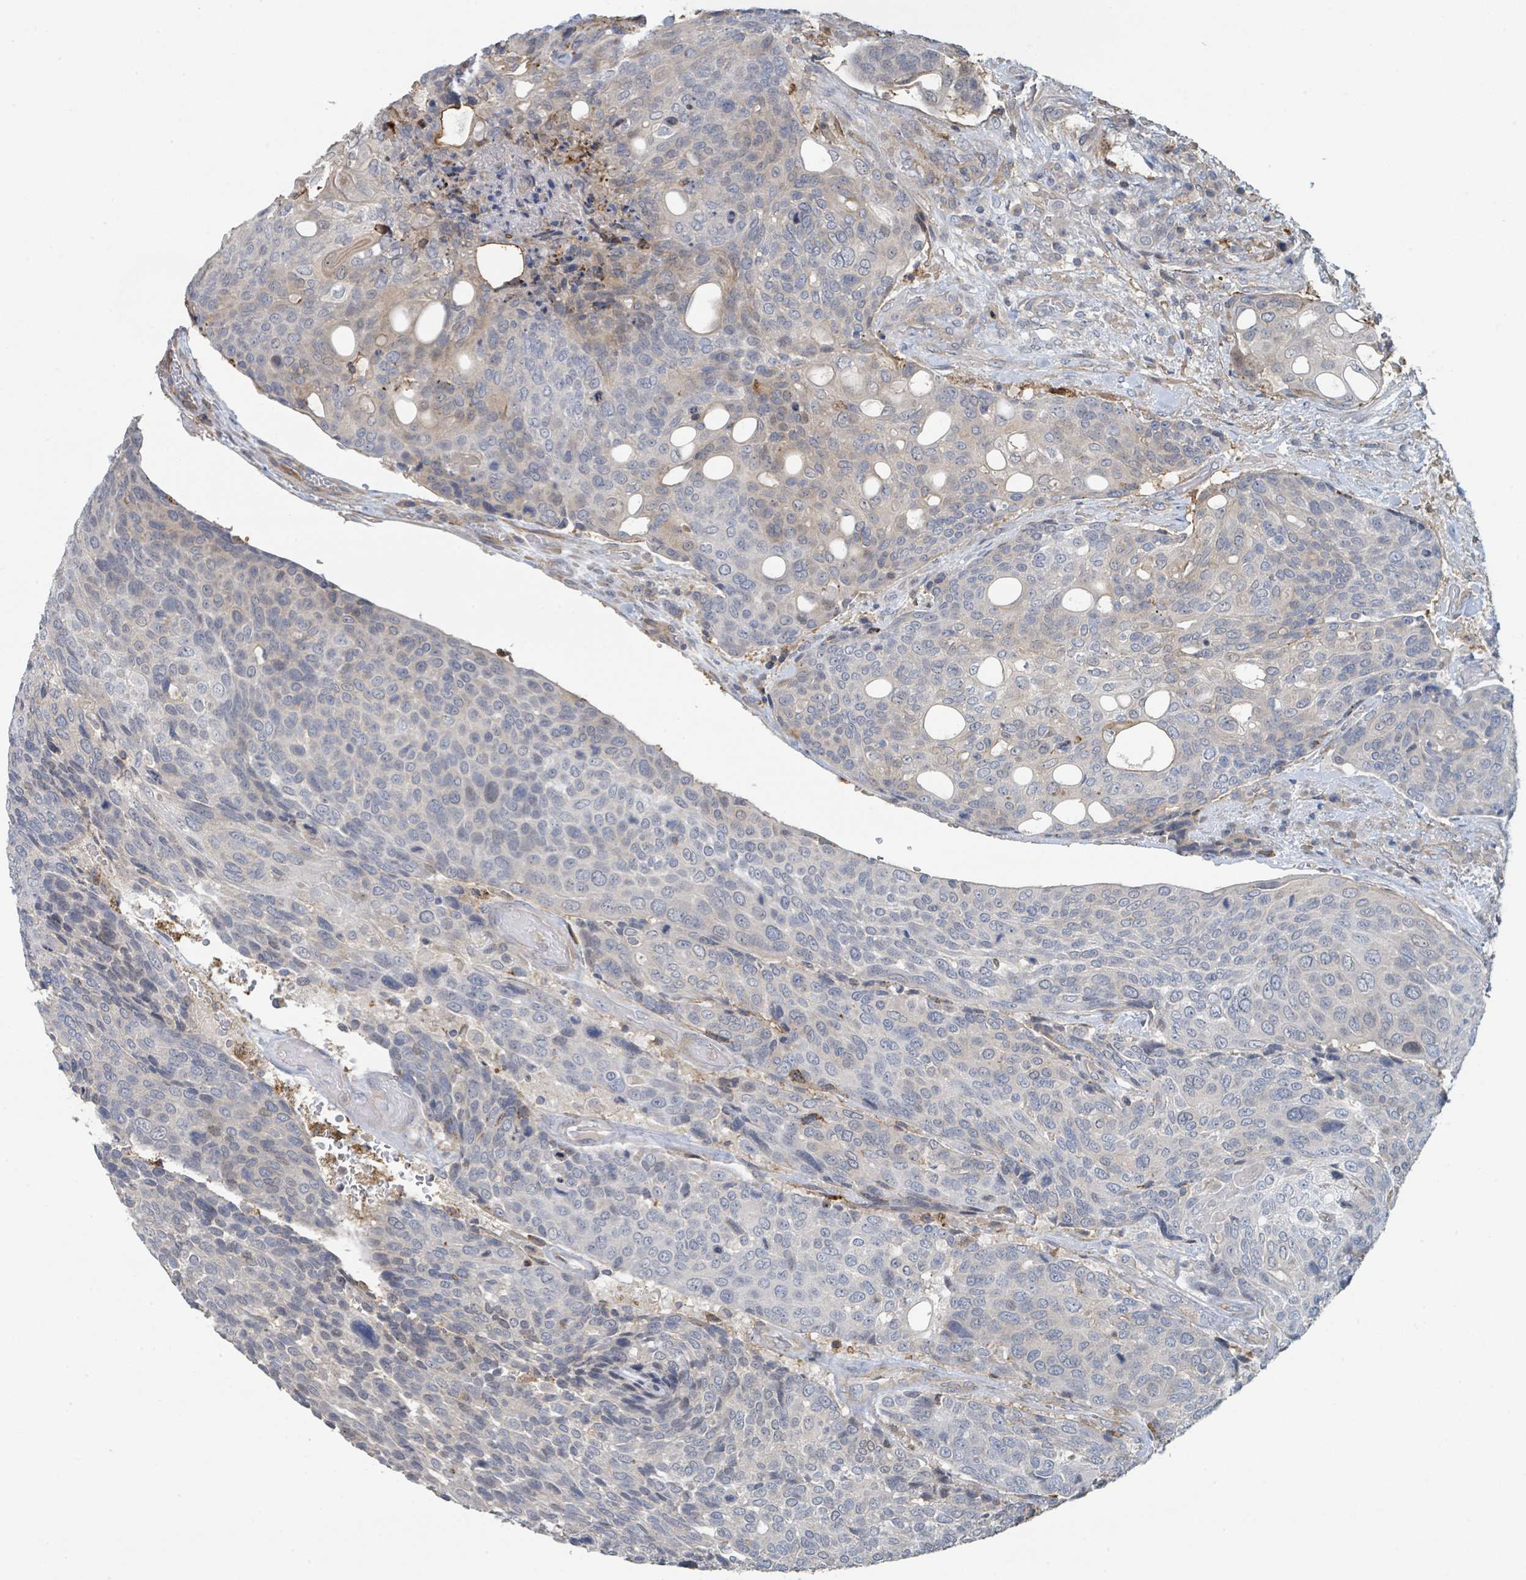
{"staining": {"intensity": "negative", "quantity": "none", "location": "none"}, "tissue": "urothelial cancer", "cell_type": "Tumor cells", "image_type": "cancer", "snomed": [{"axis": "morphology", "description": "Urothelial carcinoma, High grade"}, {"axis": "topography", "description": "Urinary bladder"}], "caption": "Tumor cells show no significant expression in urothelial carcinoma (high-grade).", "gene": "LRRC42", "patient": {"sex": "female", "age": 70}}